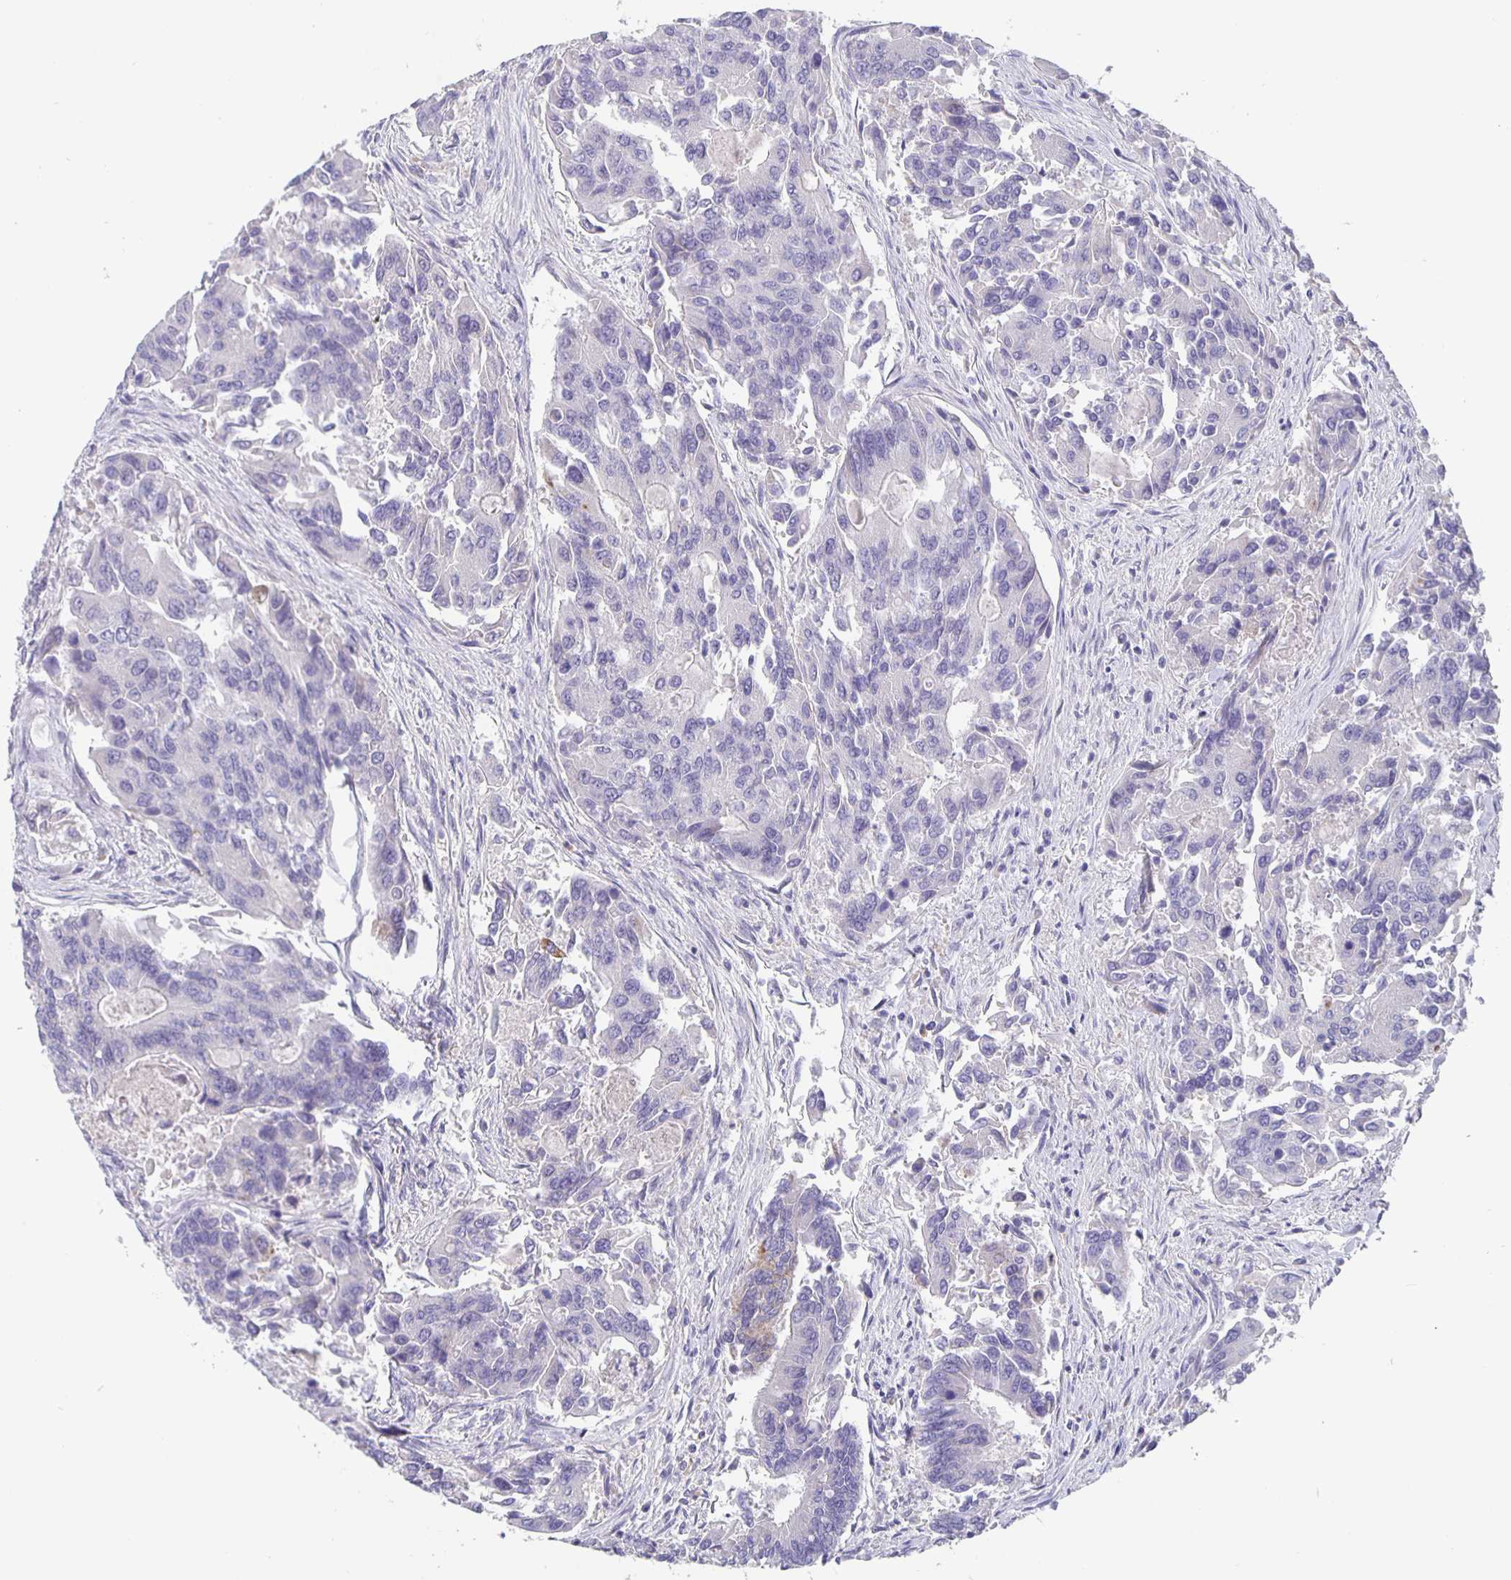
{"staining": {"intensity": "negative", "quantity": "none", "location": "none"}, "tissue": "colorectal cancer", "cell_type": "Tumor cells", "image_type": "cancer", "snomed": [{"axis": "morphology", "description": "Adenocarcinoma, NOS"}, {"axis": "topography", "description": "Colon"}], "caption": "Colorectal adenocarcinoma stained for a protein using immunohistochemistry (IHC) displays no staining tumor cells.", "gene": "GDF15", "patient": {"sex": "female", "age": 67}}